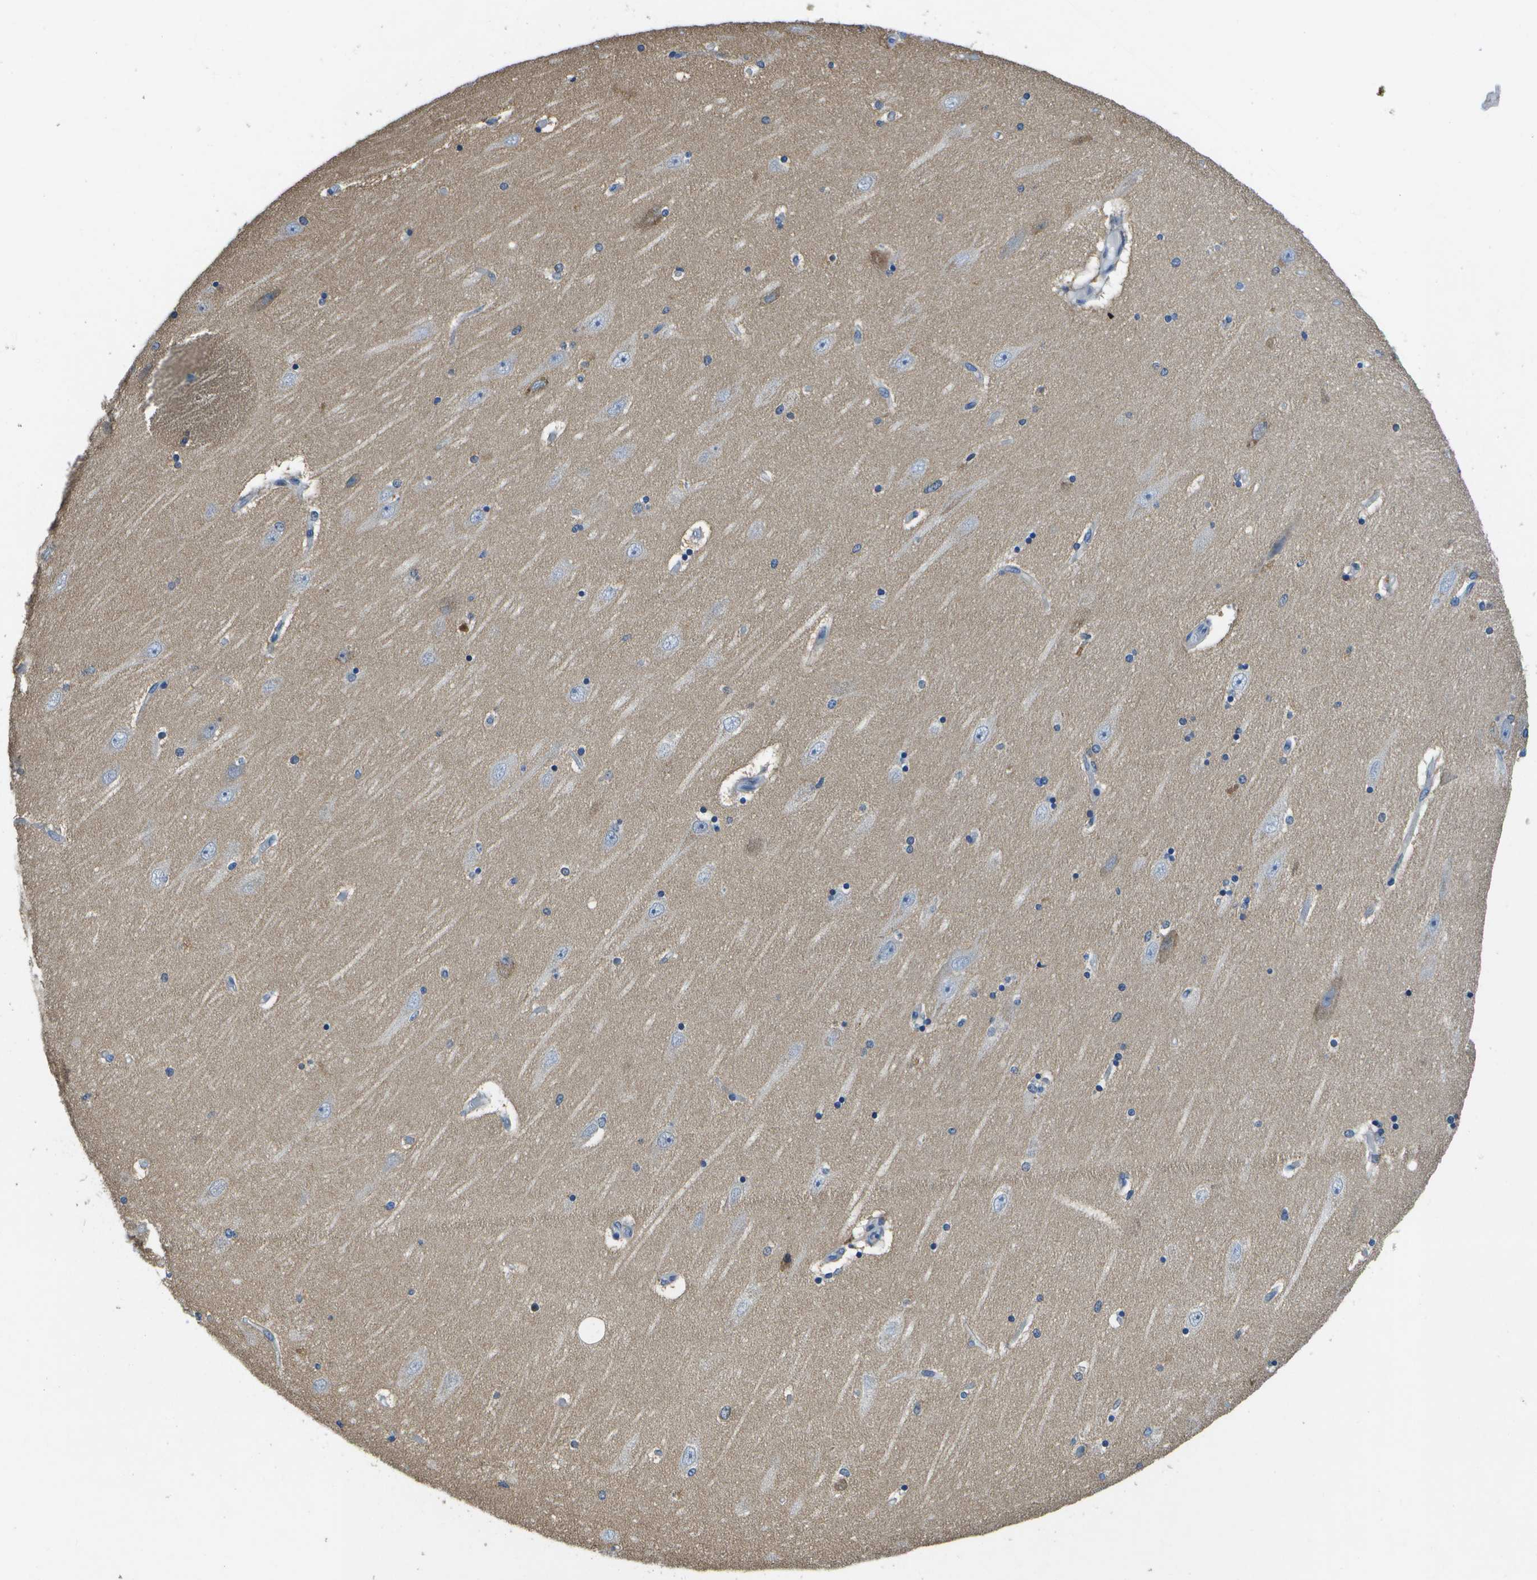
{"staining": {"intensity": "negative", "quantity": "none", "location": "none"}, "tissue": "hippocampus", "cell_type": "Glial cells", "image_type": "normal", "snomed": [{"axis": "morphology", "description": "Normal tissue, NOS"}, {"axis": "topography", "description": "Hippocampus"}], "caption": "Immunohistochemical staining of unremarkable hippocampus demonstrates no significant staining in glial cells. (Stains: DAB immunohistochemistry (IHC) with hematoxylin counter stain, Microscopy: brightfield microscopy at high magnification).", "gene": "DSE", "patient": {"sex": "female", "age": 54}}